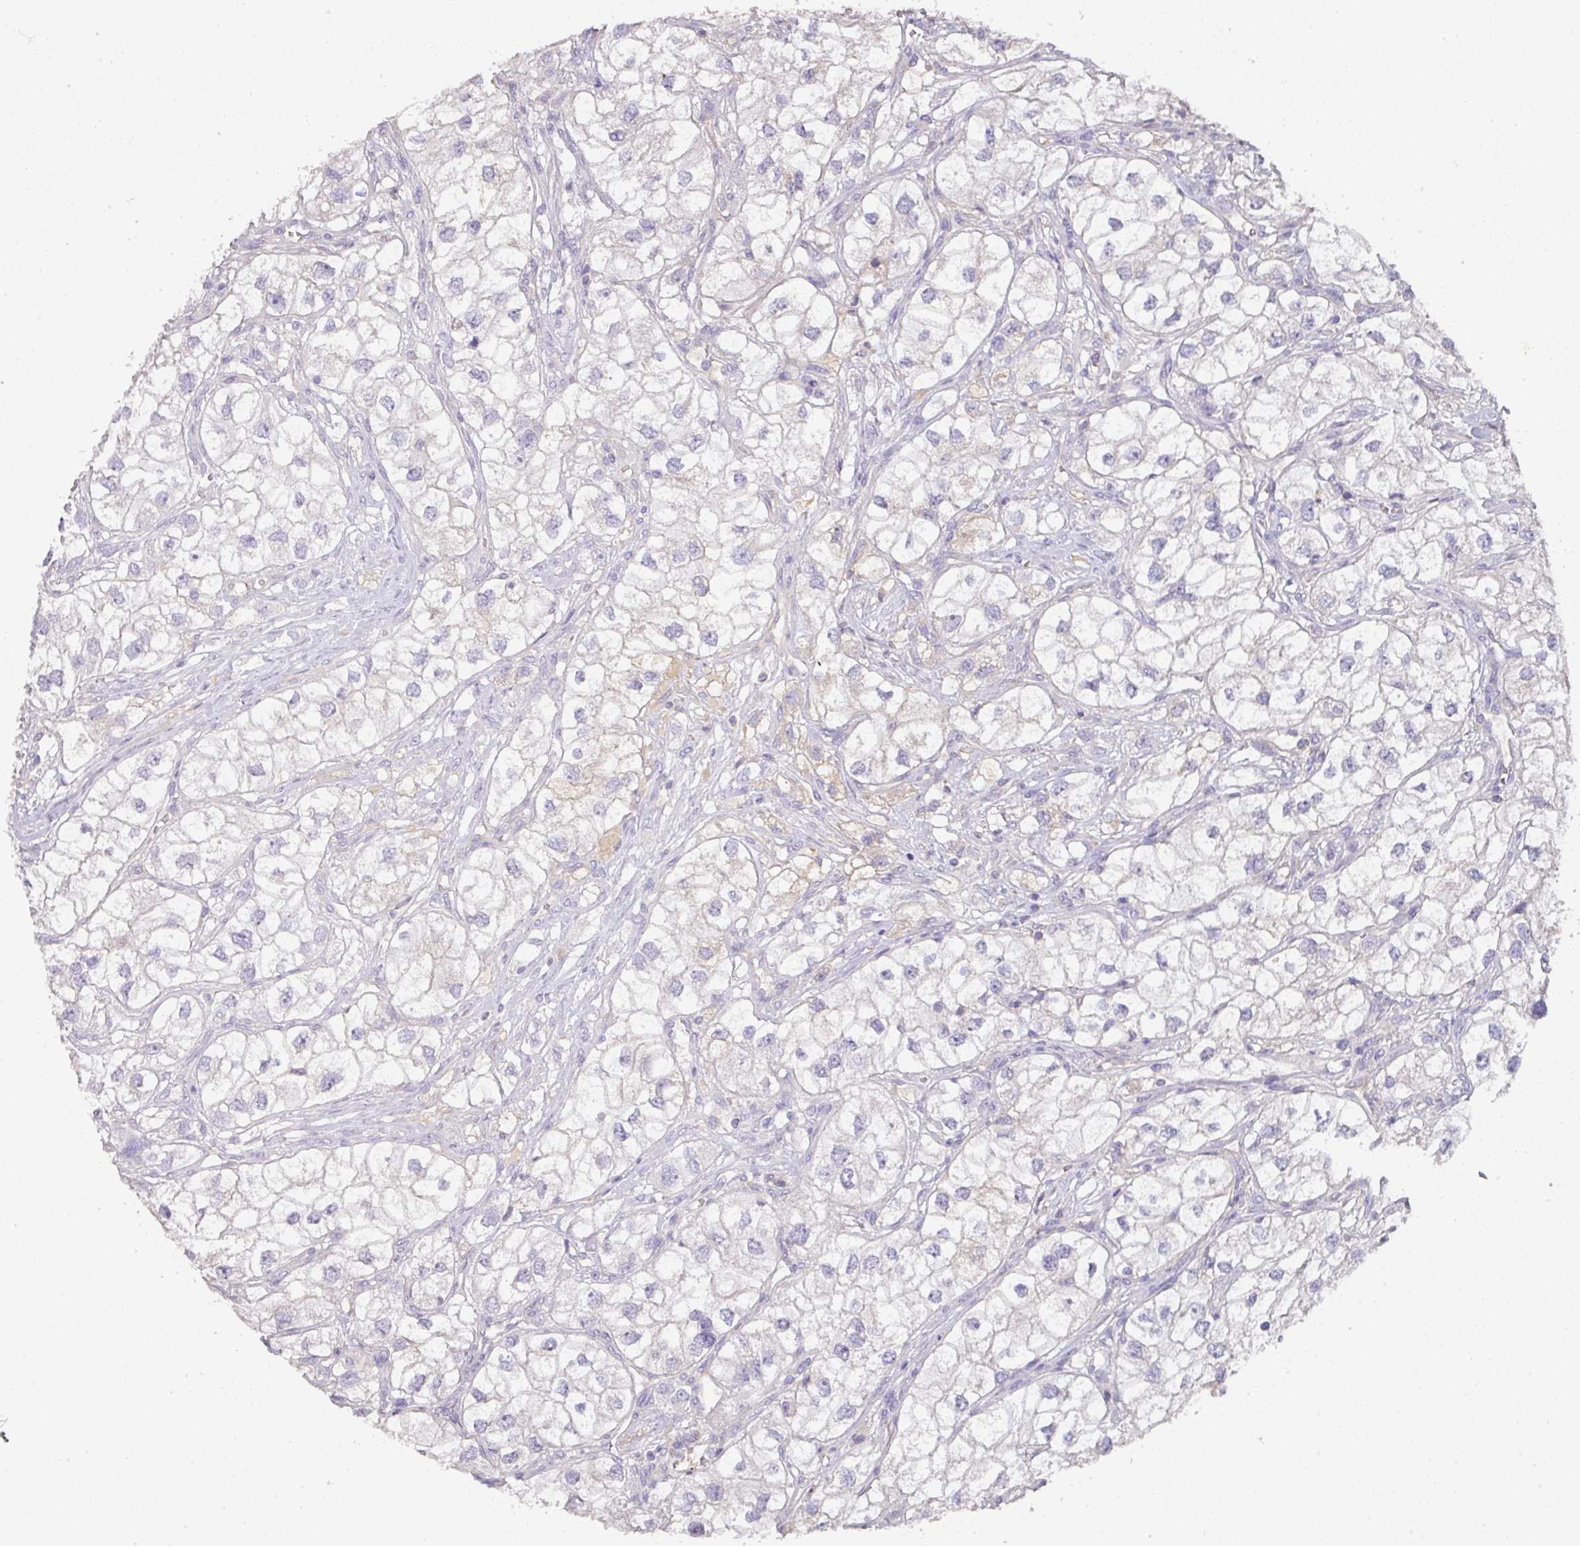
{"staining": {"intensity": "negative", "quantity": "none", "location": "none"}, "tissue": "renal cancer", "cell_type": "Tumor cells", "image_type": "cancer", "snomed": [{"axis": "morphology", "description": "Adenocarcinoma, NOS"}, {"axis": "topography", "description": "Kidney"}], "caption": "Tumor cells are negative for protein expression in human renal adenocarcinoma.", "gene": "ZNF266", "patient": {"sex": "male", "age": 59}}